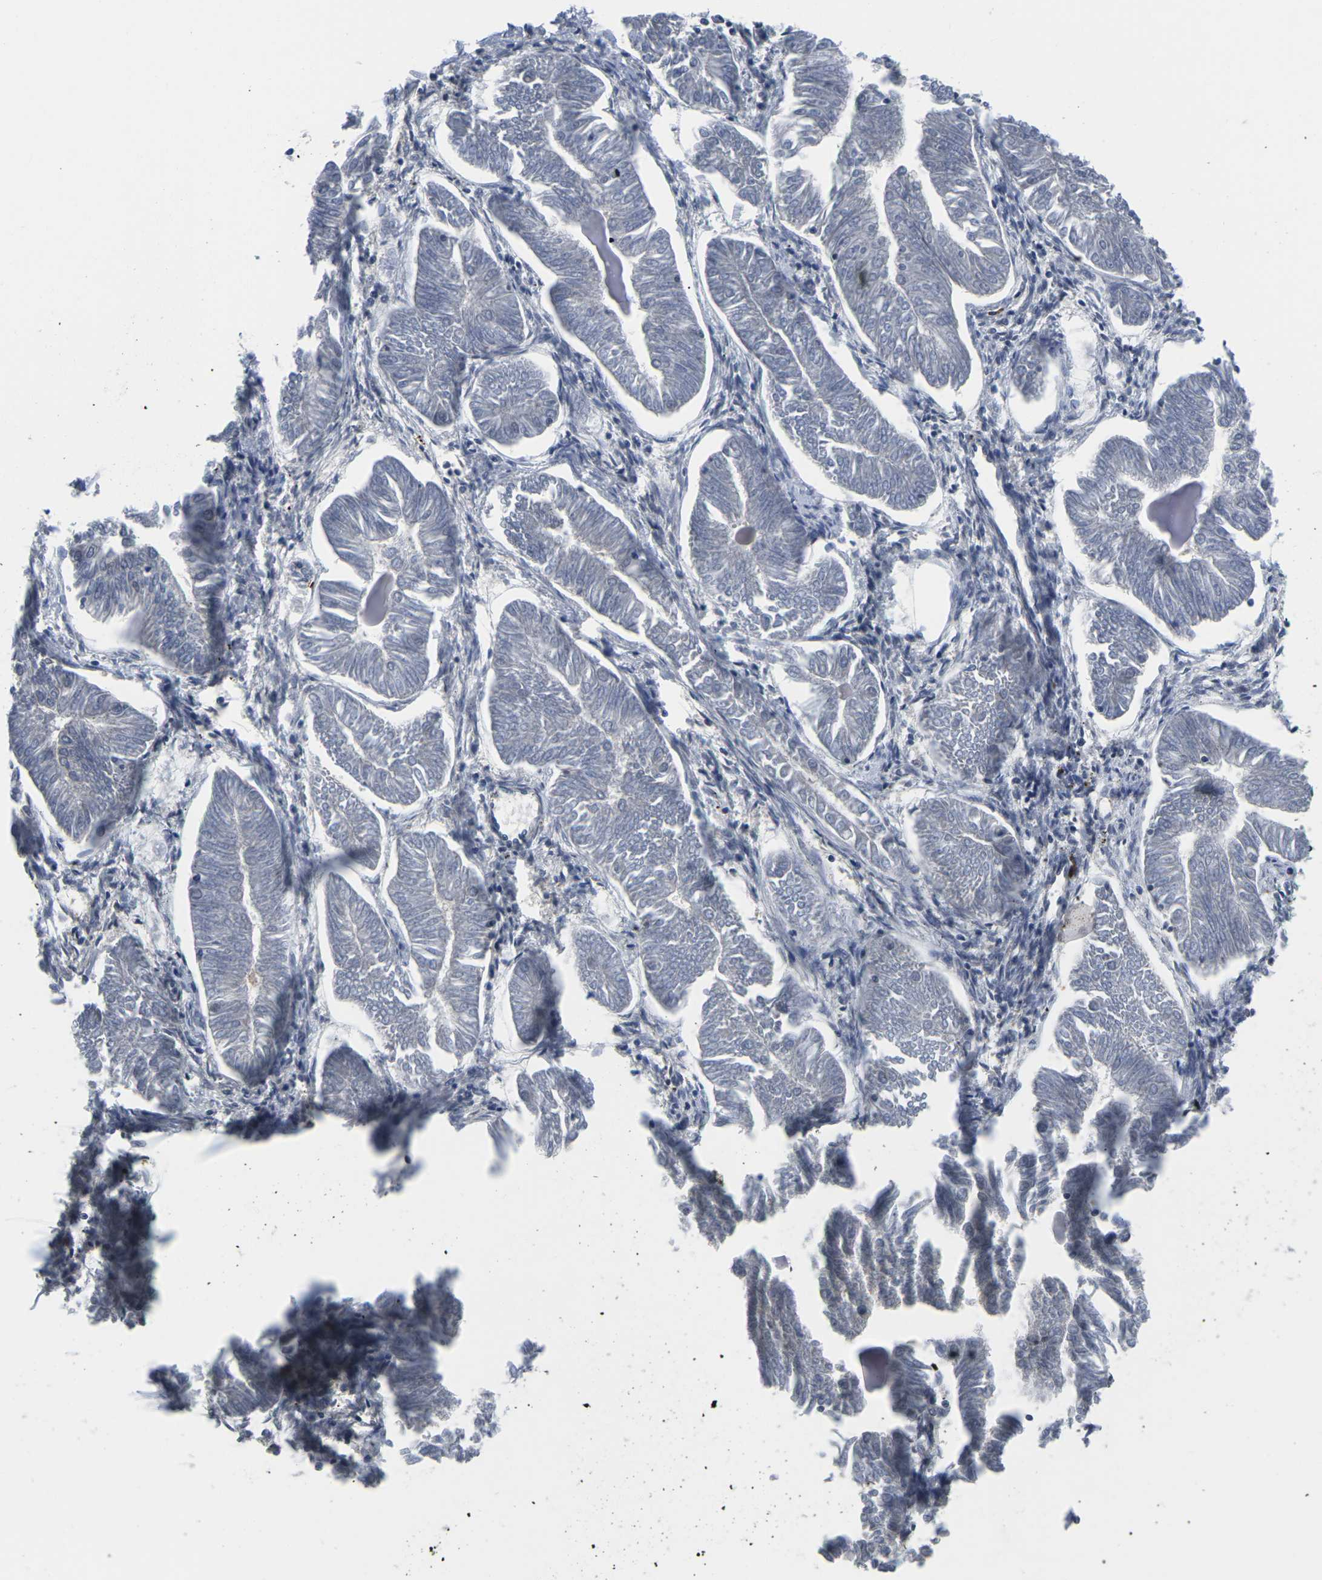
{"staining": {"intensity": "negative", "quantity": "none", "location": "none"}, "tissue": "endometrial cancer", "cell_type": "Tumor cells", "image_type": "cancer", "snomed": [{"axis": "morphology", "description": "Adenocarcinoma, NOS"}, {"axis": "topography", "description": "Endometrium"}], "caption": "This is an immunohistochemistry (IHC) image of endometrial cancer (adenocarcinoma). There is no expression in tumor cells.", "gene": "CCNE1", "patient": {"sex": "female", "age": 53}}